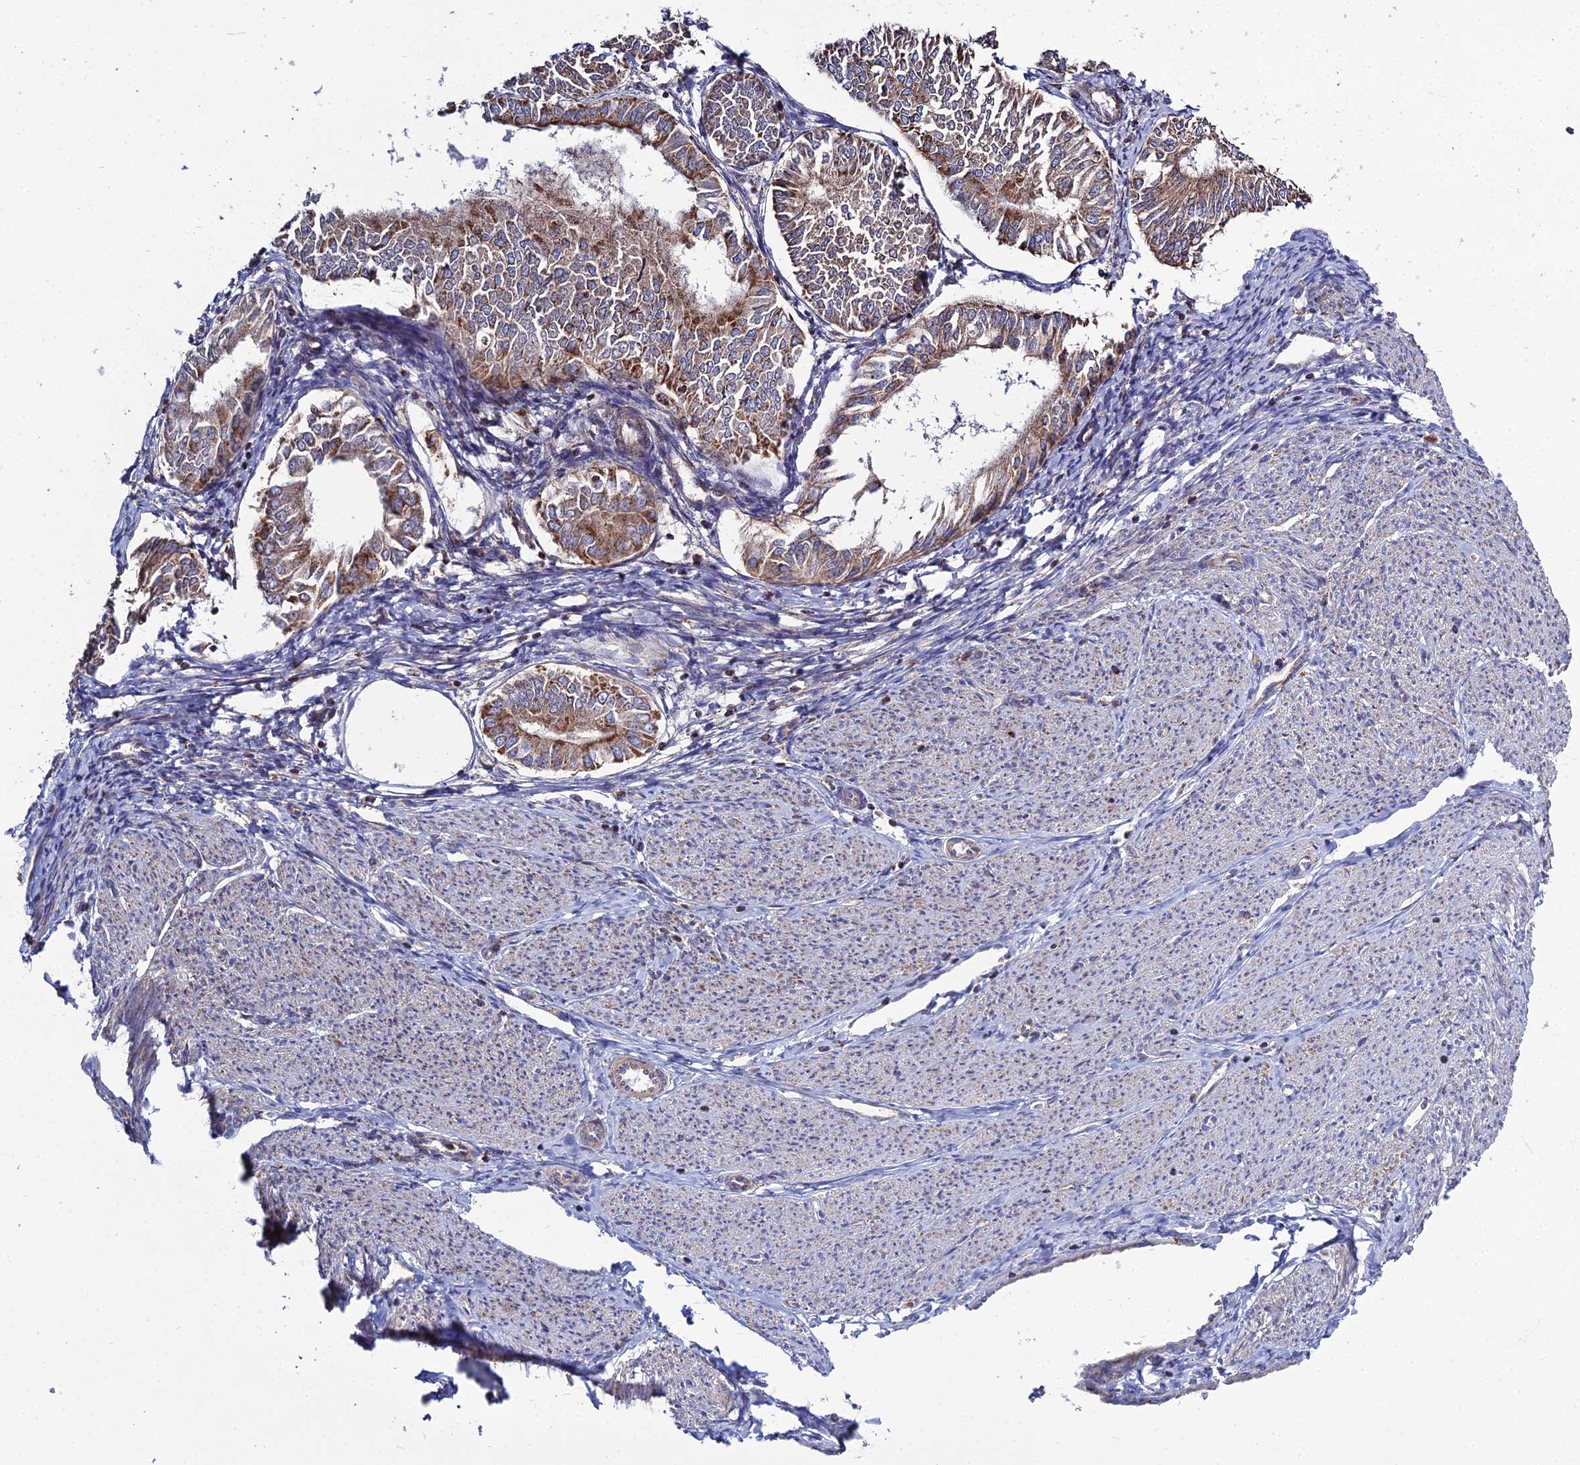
{"staining": {"intensity": "moderate", "quantity": "25%-75%", "location": "cytoplasmic/membranous"}, "tissue": "endometrial cancer", "cell_type": "Tumor cells", "image_type": "cancer", "snomed": [{"axis": "morphology", "description": "Adenocarcinoma, NOS"}, {"axis": "topography", "description": "Endometrium"}], "caption": "Immunohistochemical staining of endometrial cancer (adenocarcinoma) reveals moderate cytoplasmic/membranous protein staining in approximately 25%-75% of tumor cells.", "gene": "RIC8B", "patient": {"sex": "female", "age": 58}}